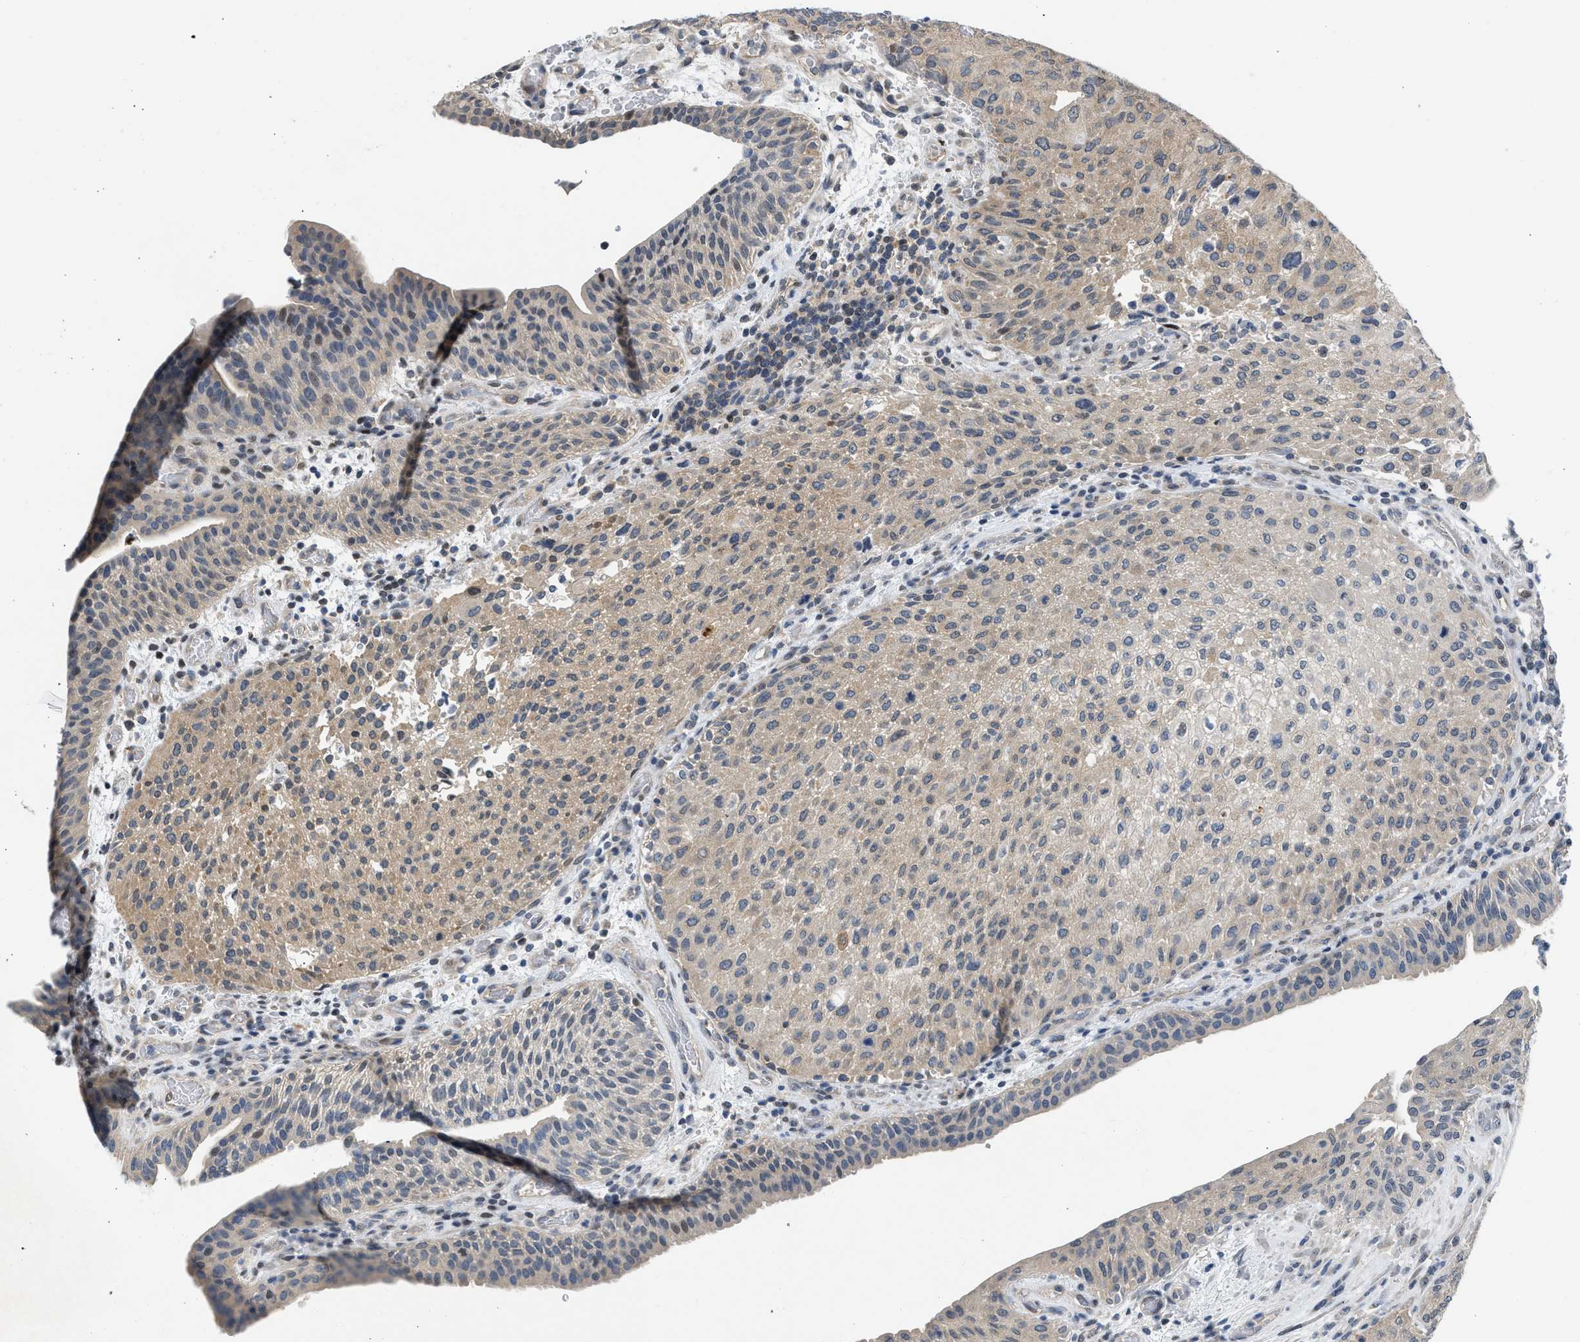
{"staining": {"intensity": "weak", "quantity": ">75%", "location": "cytoplasmic/membranous"}, "tissue": "urothelial cancer", "cell_type": "Tumor cells", "image_type": "cancer", "snomed": [{"axis": "morphology", "description": "Urothelial carcinoma, Low grade"}, {"axis": "morphology", "description": "Urothelial carcinoma, High grade"}, {"axis": "topography", "description": "Urinary bladder"}], "caption": "This photomicrograph demonstrates immunohistochemistry staining of human urothelial cancer, with low weak cytoplasmic/membranous staining in approximately >75% of tumor cells.", "gene": "OLIG3", "patient": {"sex": "male", "age": 35}}